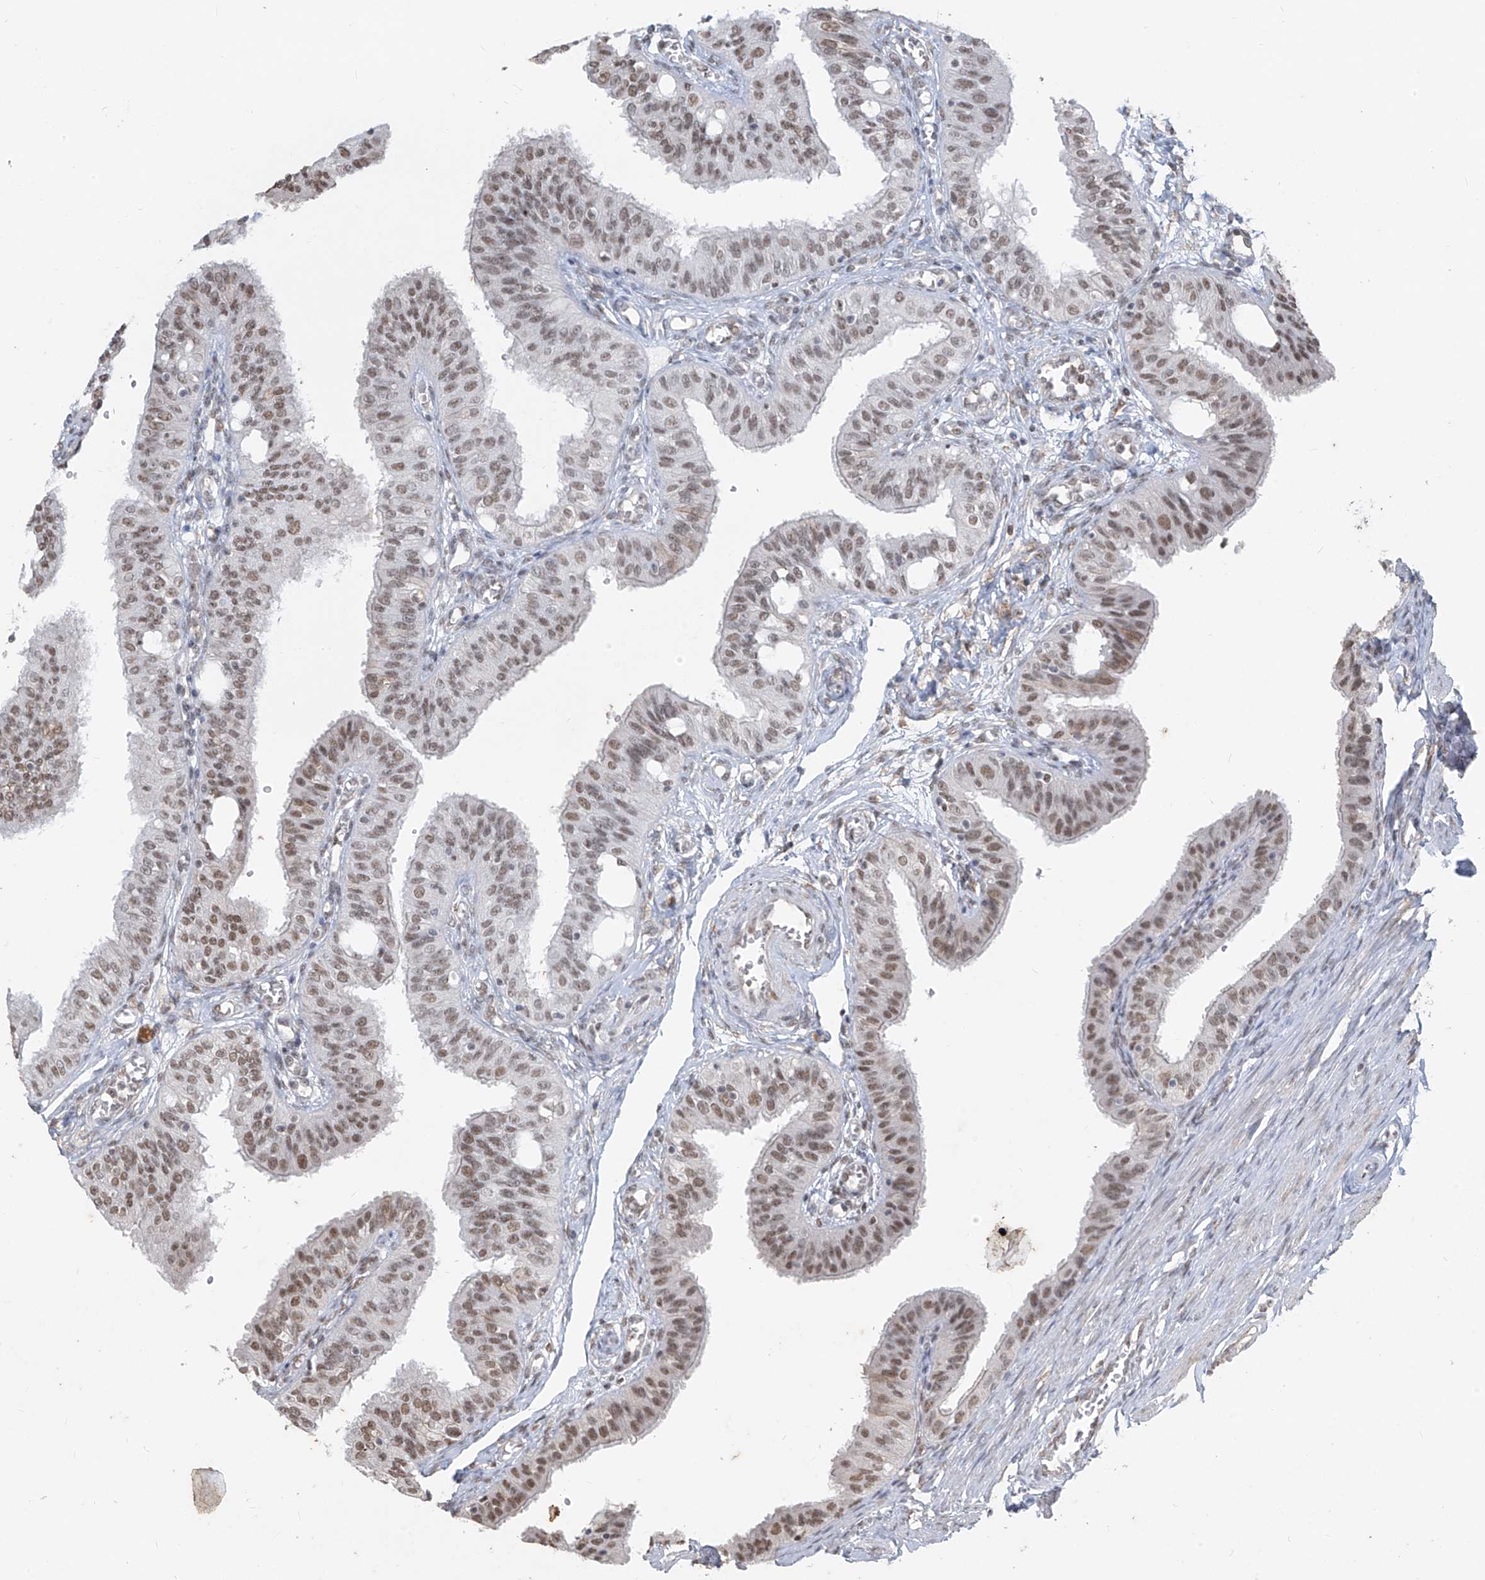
{"staining": {"intensity": "moderate", "quantity": ">75%", "location": "nuclear"}, "tissue": "fallopian tube", "cell_type": "Glandular cells", "image_type": "normal", "snomed": [{"axis": "morphology", "description": "Normal tissue, NOS"}, {"axis": "topography", "description": "Fallopian tube"}, {"axis": "topography", "description": "Ovary"}], "caption": "Benign fallopian tube exhibits moderate nuclear expression in approximately >75% of glandular cells.", "gene": "TFEC", "patient": {"sex": "female", "age": 42}}